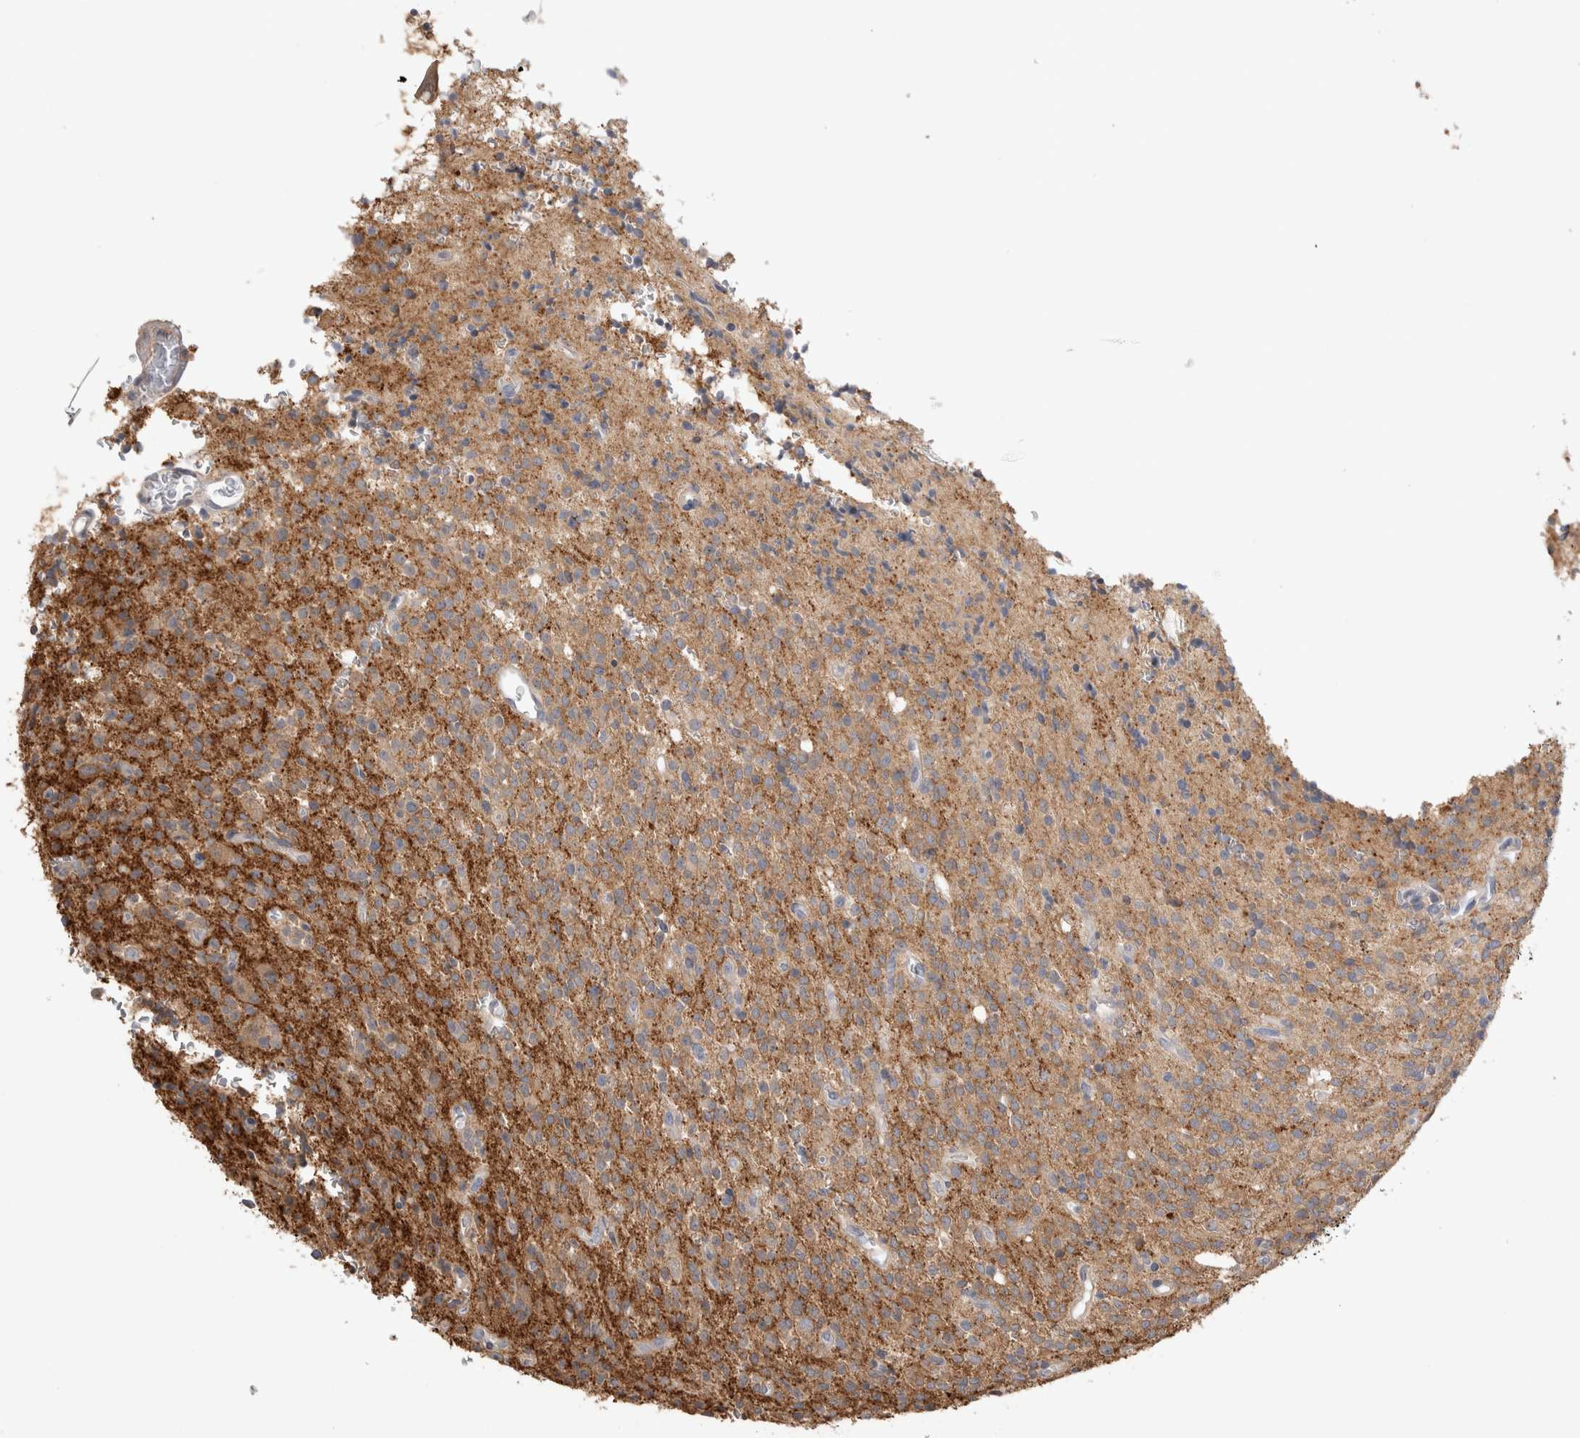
{"staining": {"intensity": "weak", "quantity": ">75%", "location": "cytoplasmic/membranous"}, "tissue": "glioma", "cell_type": "Tumor cells", "image_type": "cancer", "snomed": [{"axis": "morphology", "description": "Glioma, malignant, High grade"}, {"axis": "topography", "description": "Brain"}], "caption": "Glioma tissue exhibits weak cytoplasmic/membranous expression in about >75% of tumor cells, visualized by immunohistochemistry. (DAB (3,3'-diaminobenzidine) IHC with brightfield microscopy, high magnification).", "gene": "PPP3CC", "patient": {"sex": "male", "age": 34}}